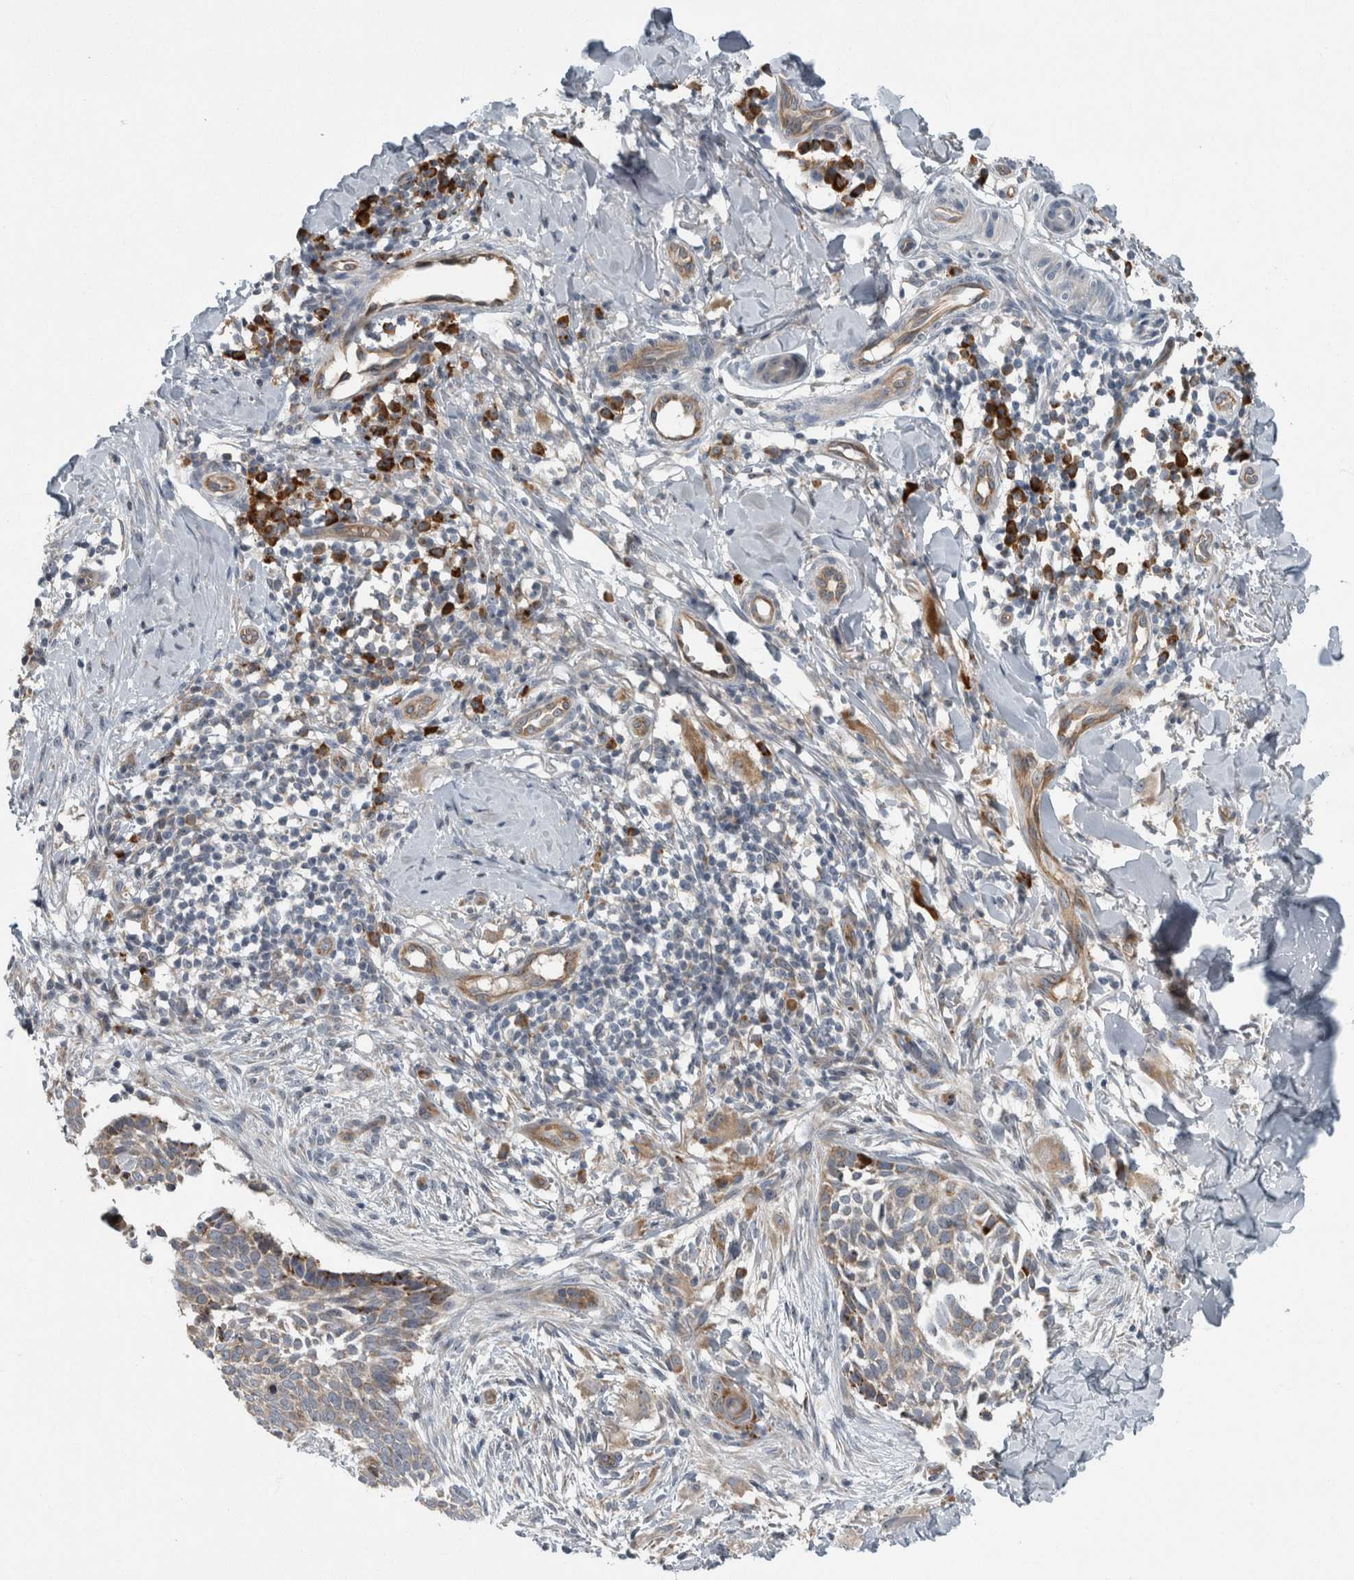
{"staining": {"intensity": "moderate", "quantity": "<25%", "location": "cytoplasmic/membranous"}, "tissue": "skin cancer", "cell_type": "Tumor cells", "image_type": "cancer", "snomed": [{"axis": "morphology", "description": "Normal tissue, NOS"}, {"axis": "morphology", "description": "Basal cell carcinoma"}, {"axis": "topography", "description": "Skin"}], "caption": "Protein staining of skin cancer tissue demonstrates moderate cytoplasmic/membranous positivity in approximately <25% of tumor cells.", "gene": "USP25", "patient": {"sex": "male", "age": 67}}